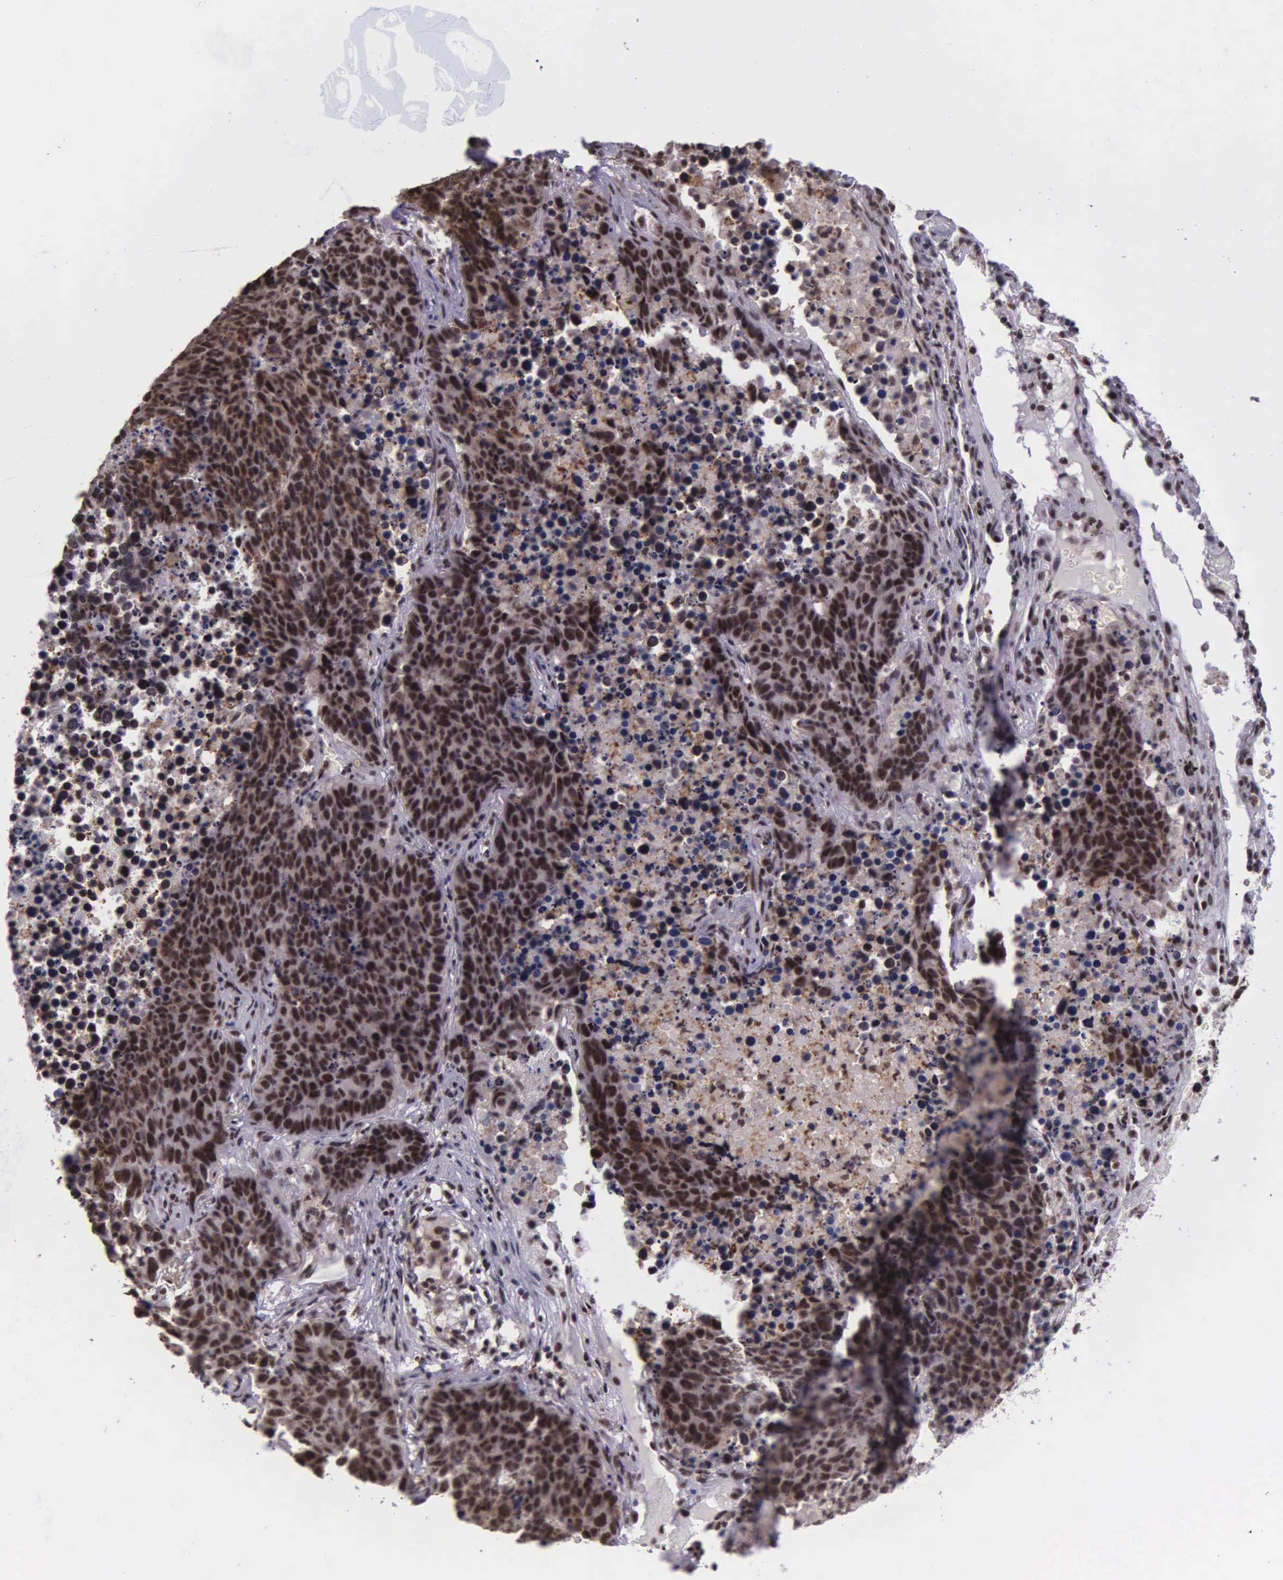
{"staining": {"intensity": "moderate", "quantity": ">75%", "location": "nuclear"}, "tissue": "lung cancer", "cell_type": "Tumor cells", "image_type": "cancer", "snomed": [{"axis": "morphology", "description": "Carcinoid, malignant, NOS"}, {"axis": "topography", "description": "Lung"}], "caption": "IHC micrograph of neoplastic tissue: human lung cancer stained using immunohistochemistry reveals medium levels of moderate protein expression localized specifically in the nuclear of tumor cells, appearing as a nuclear brown color.", "gene": "FAM47A", "patient": {"sex": "male", "age": 60}}